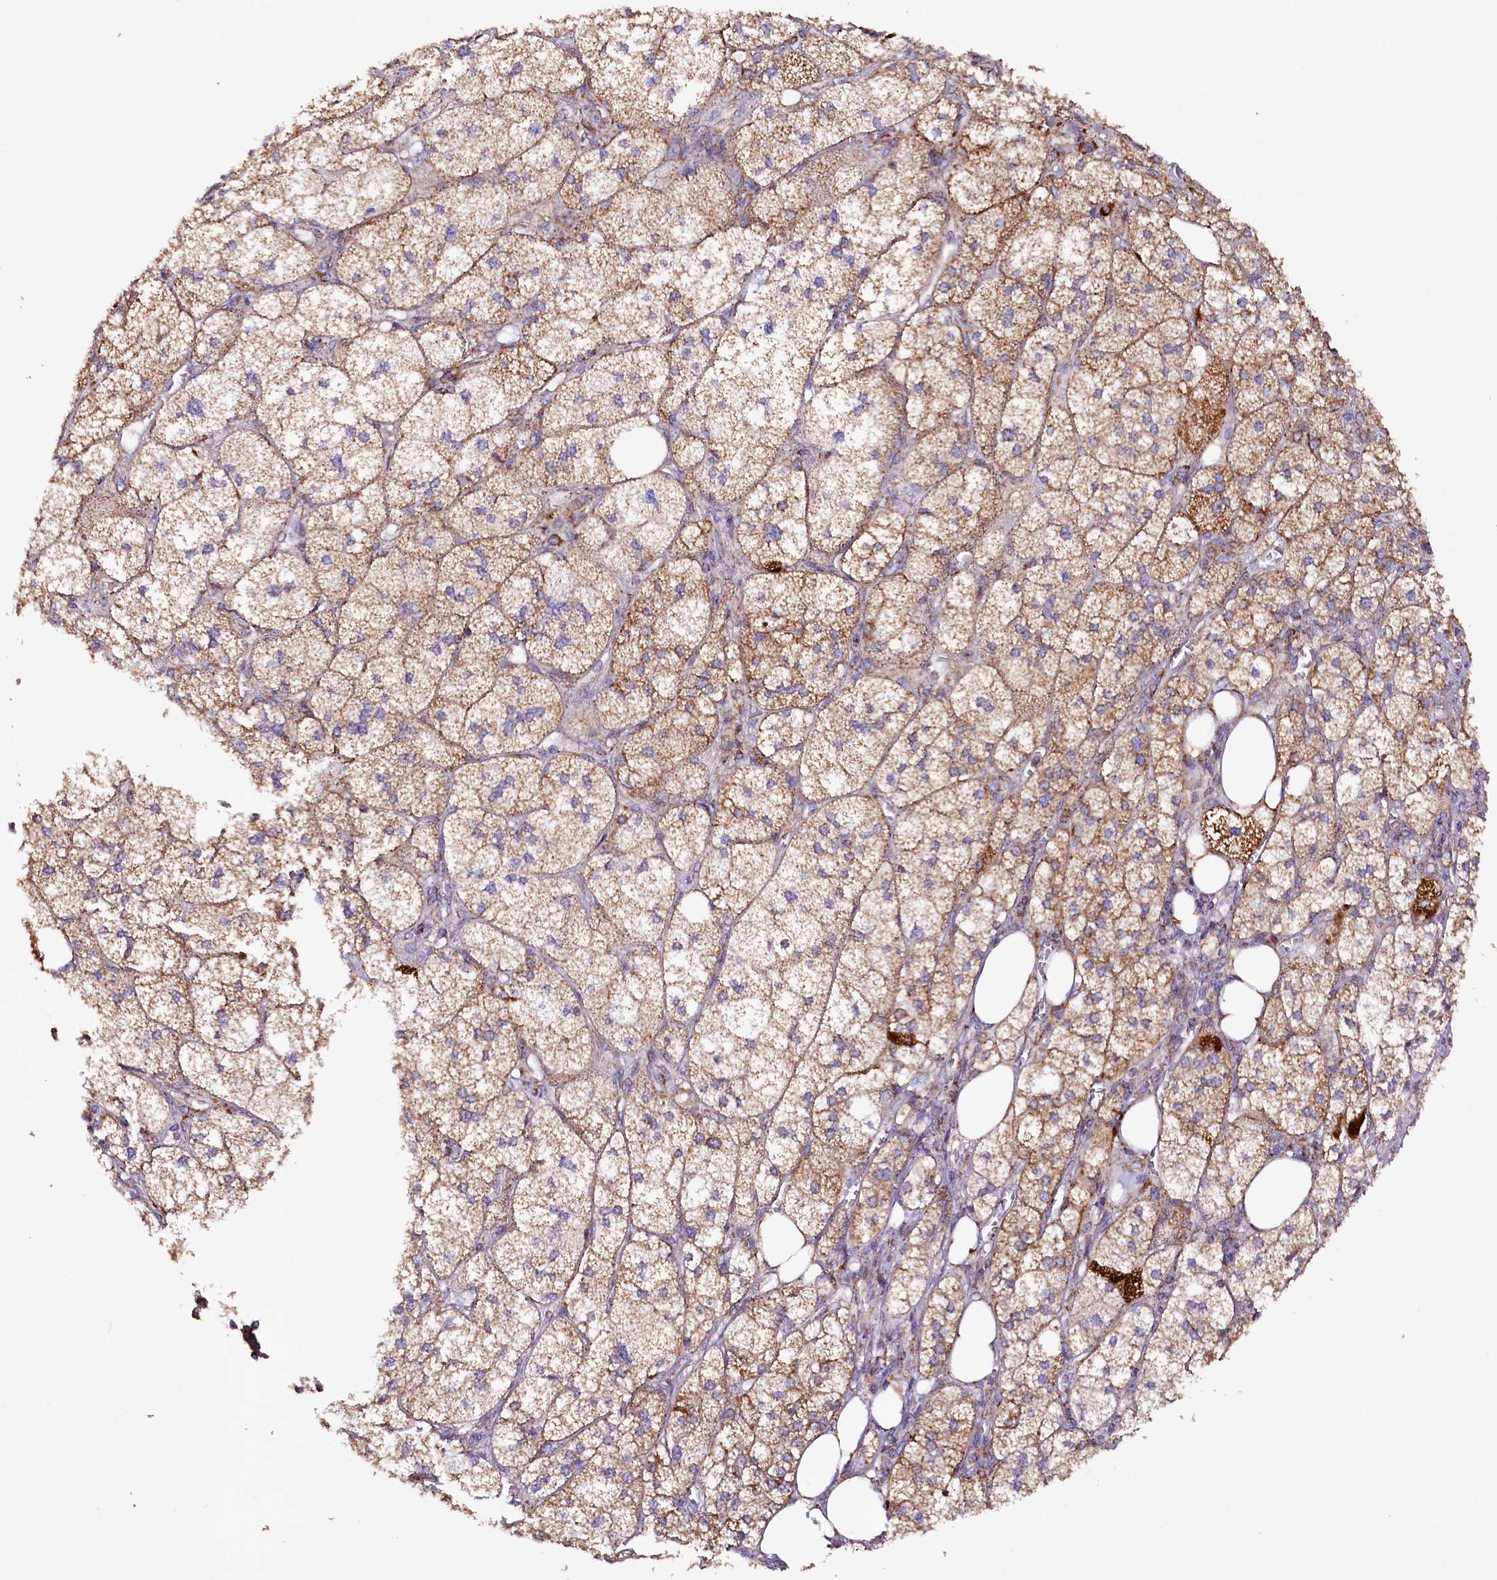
{"staining": {"intensity": "strong", "quantity": ">75%", "location": "cytoplasmic/membranous"}, "tissue": "adrenal gland", "cell_type": "Glandular cells", "image_type": "normal", "snomed": [{"axis": "morphology", "description": "Normal tissue, NOS"}, {"axis": "topography", "description": "Adrenal gland"}], "caption": "Immunohistochemistry (IHC) of normal adrenal gland shows high levels of strong cytoplasmic/membranous positivity in about >75% of glandular cells.", "gene": "APLP2", "patient": {"sex": "female", "age": 61}}